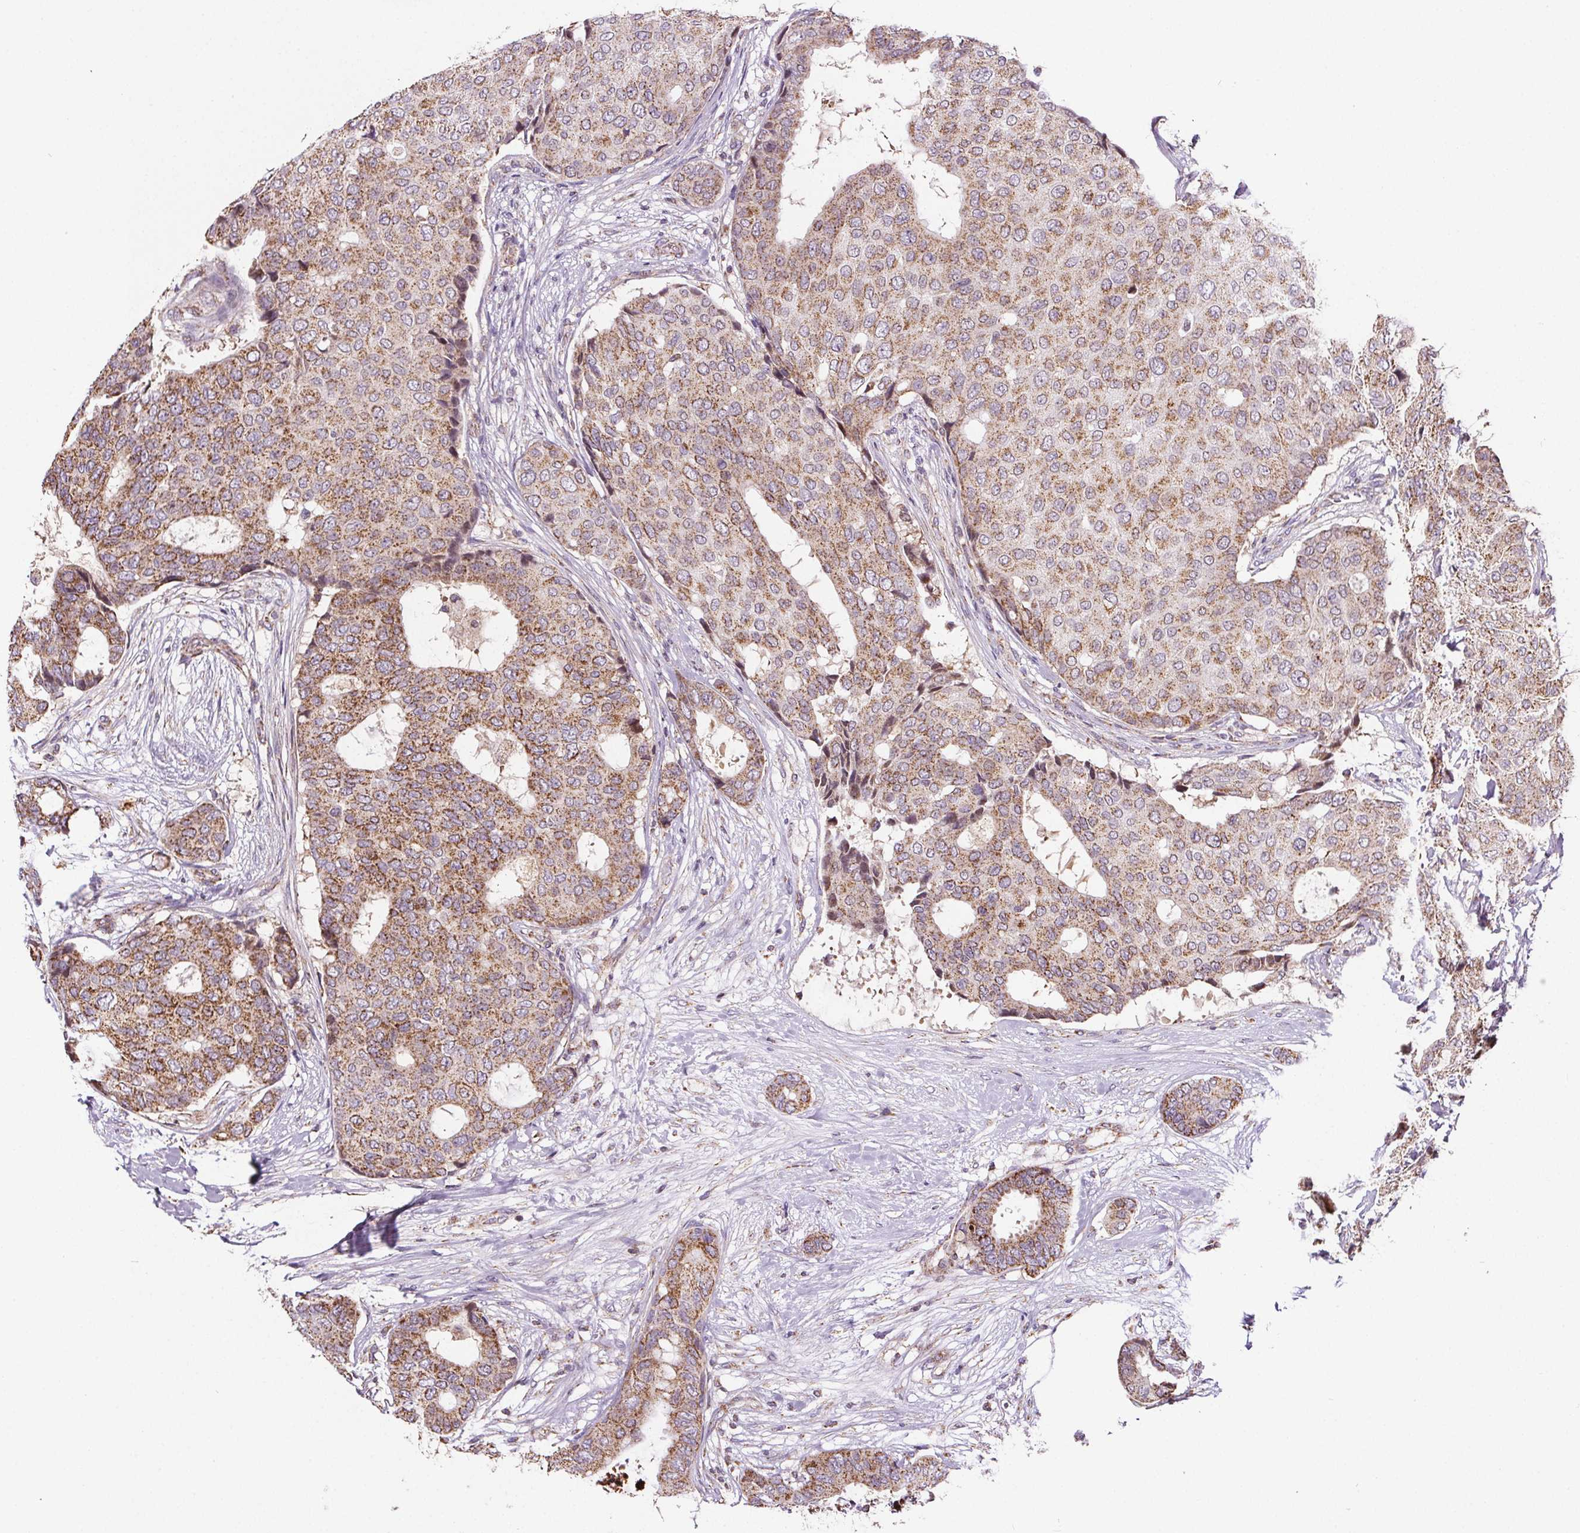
{"staining": {"intensity": "moderate", "quantity": ">75%", "location": "cytoplasmic/membranous"}, "tissue": "breast cancer", "cell_type": "Tumor cells", "image_type": "cancer", "snomed": [{"axis": "morphology", "description": "Duct carcinoma"}, {"axis": "topography", "description": "Breast"}], "caption": "High-power microscopy captured an immunohistochemistry (IHC) image of intraductal carcinoma (breast), revealing moderate cytoplasmic/membranous staining in approximately >75% of tumor cells. (Brightfield microscopy of DAB IHC at high magnification).", "gene": "SUCLA2", "patient": {"sex": "female", "age": 75}}